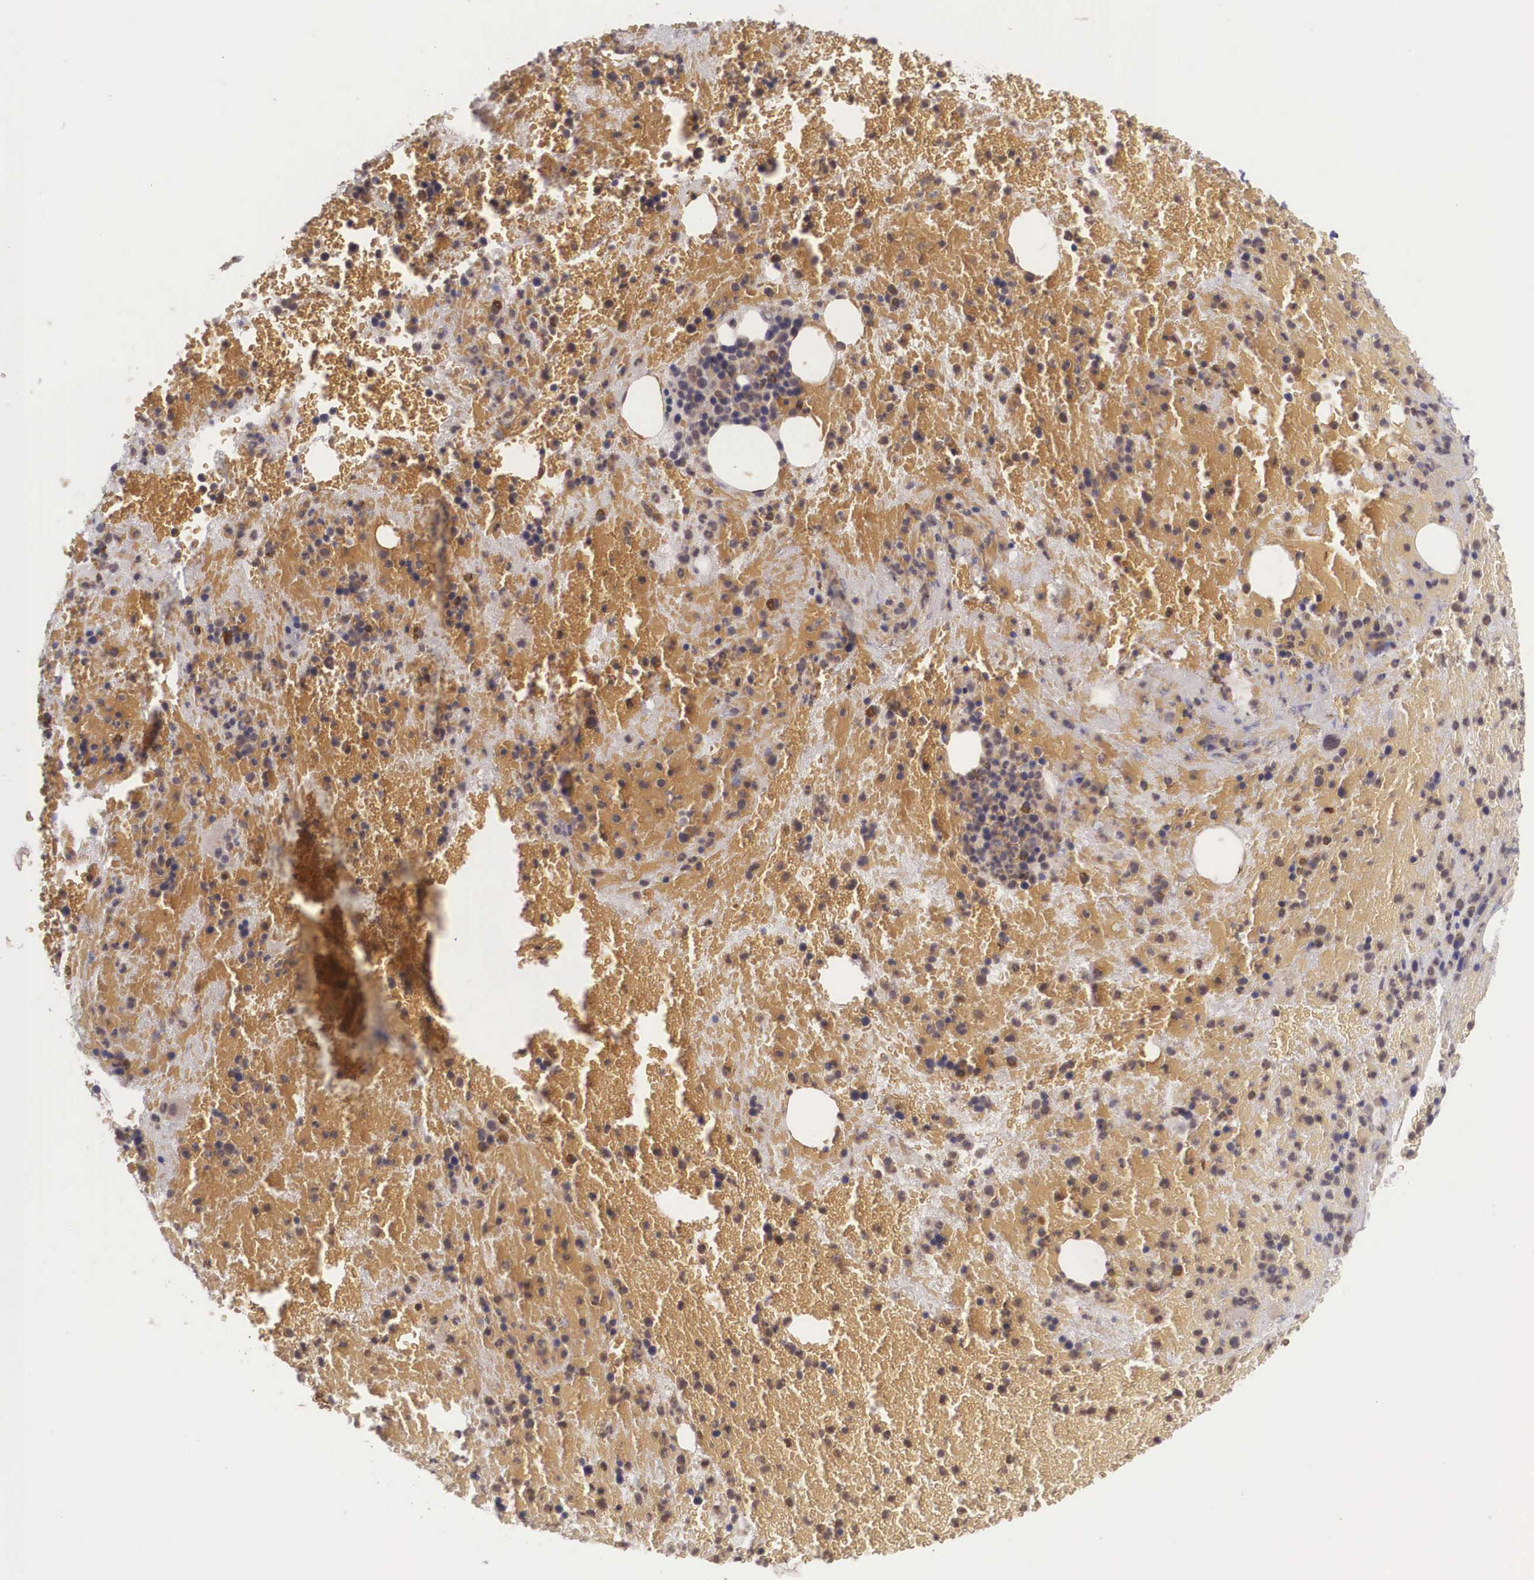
{"staining": {"intensity": "negative", "quantity": "none", "location": "none"}, "tissue": "bone marrow", "cell_type": "Hematopoietic cells", "image_type": "normal", "snomed": [{"axis": "morphology", "description": "Normal tissue, NOS"}, {"axis": "topography", "description": "Bone marrow"}], "caption": "High magnification brightfield microscopy of normal bone marrow stained with DAB (3,3'-diaminobenzidine) (brown) and counterstained with hematoxylin (blue): hematopoietic cells show no significant expression.", "gene": "VASH1", "patient": {"sex": "female", "age": 53}}